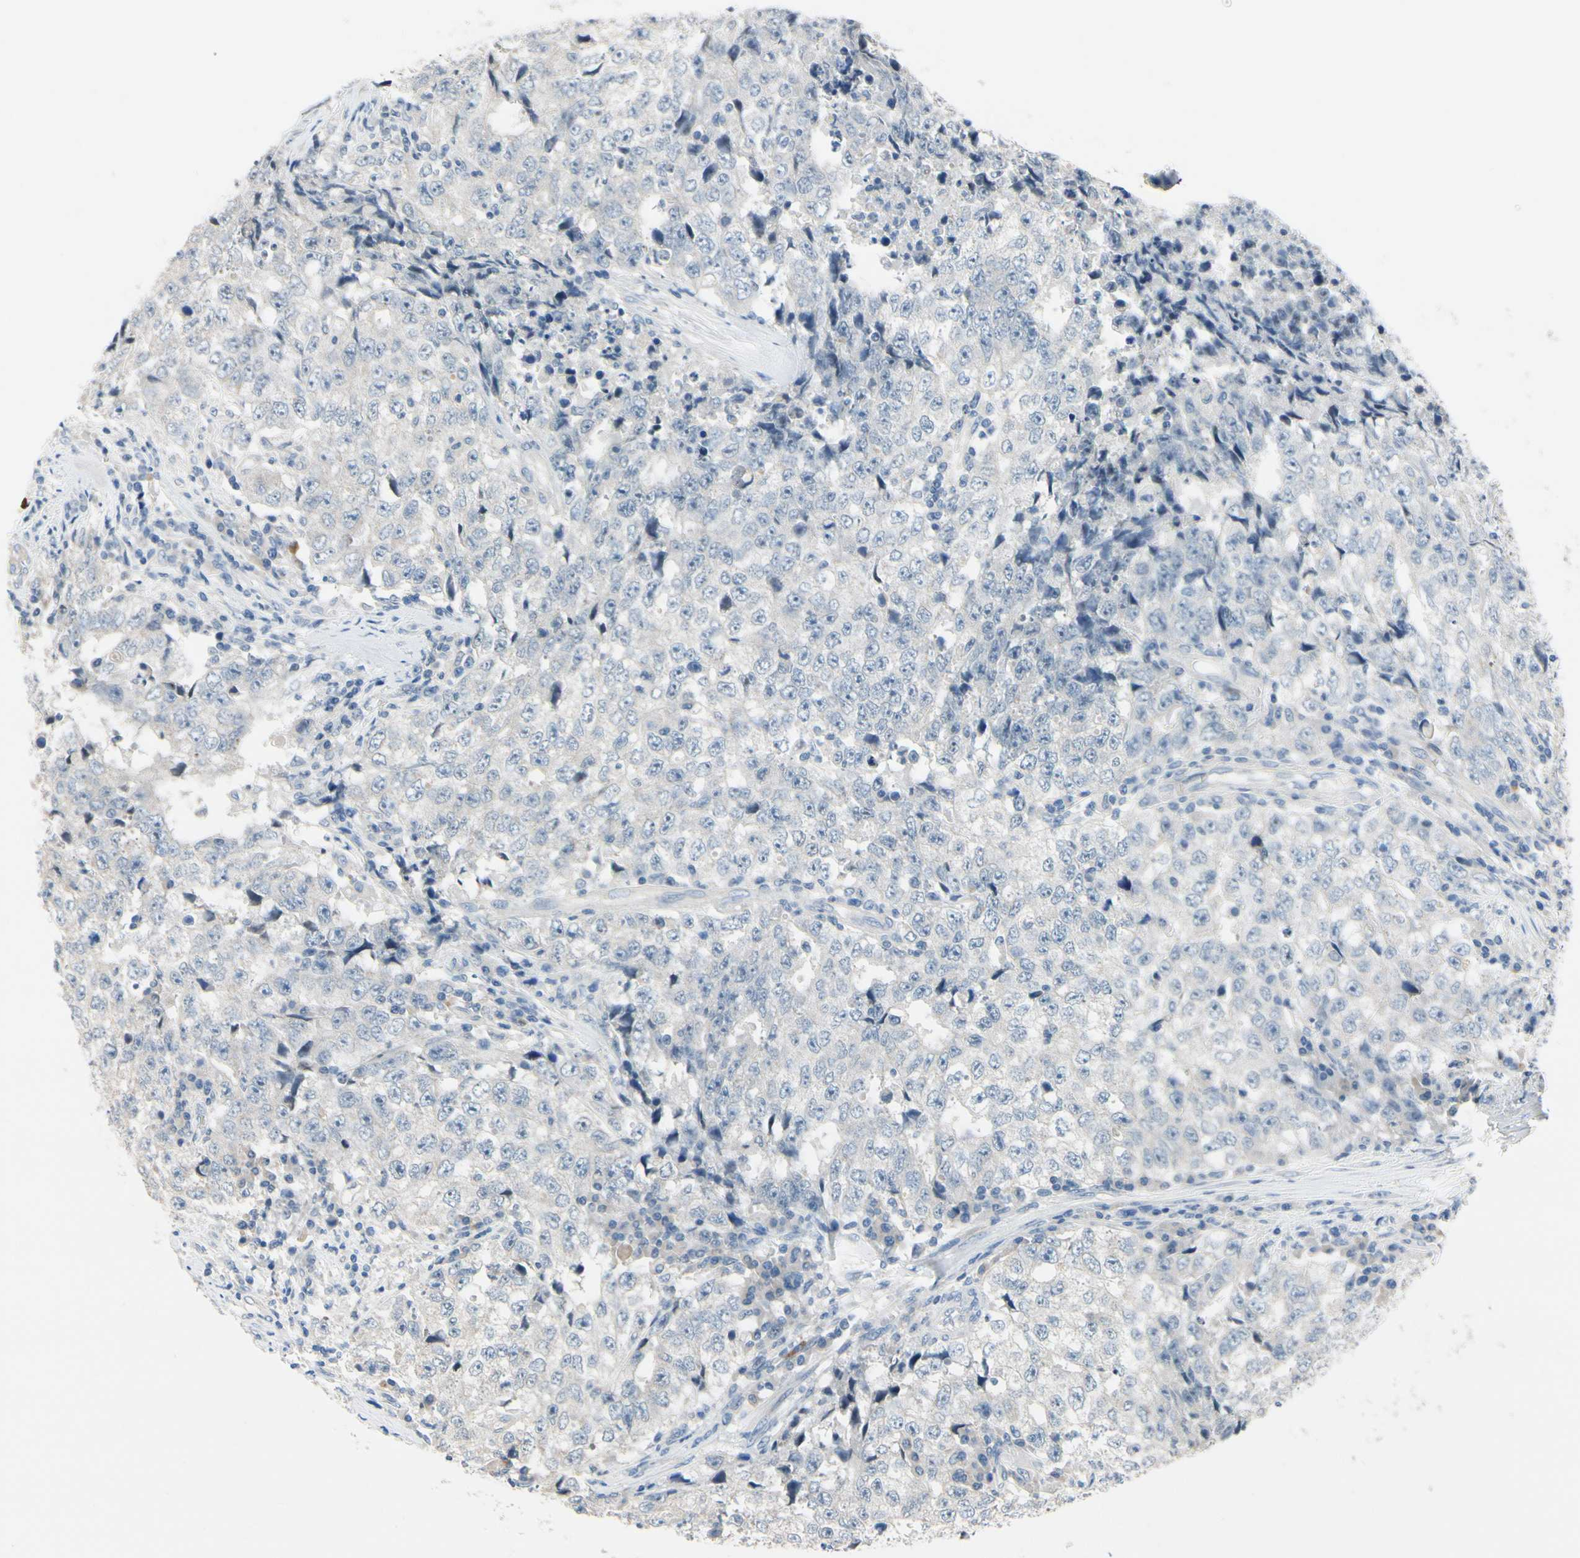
{"staining": {"intensity": "negative", "quantity": "none", "location": "none"}, "tissue": "testis cancer", "cell_type": "Tumor cells", "image_type": "cancer", "snomed": [{"axis": "morphology", "description": "Necrosis, NOS"}, {"axis": "morphology", "description": "Carcinoma, Embryonal, NOS"}, {"axis": "topography", "description": "Testis"}], "caption": "DAB (3,3'-diaminobenzidine) immunohistochemical staining of embryonal carcinoma (testis) reveals no significant expression in tumor cells. (Immunohistochemistry (ihc), brightfield microscopy, high magnification).", "gene": "SLC27A6", "patient": {"sex": "male", "age": 19}}